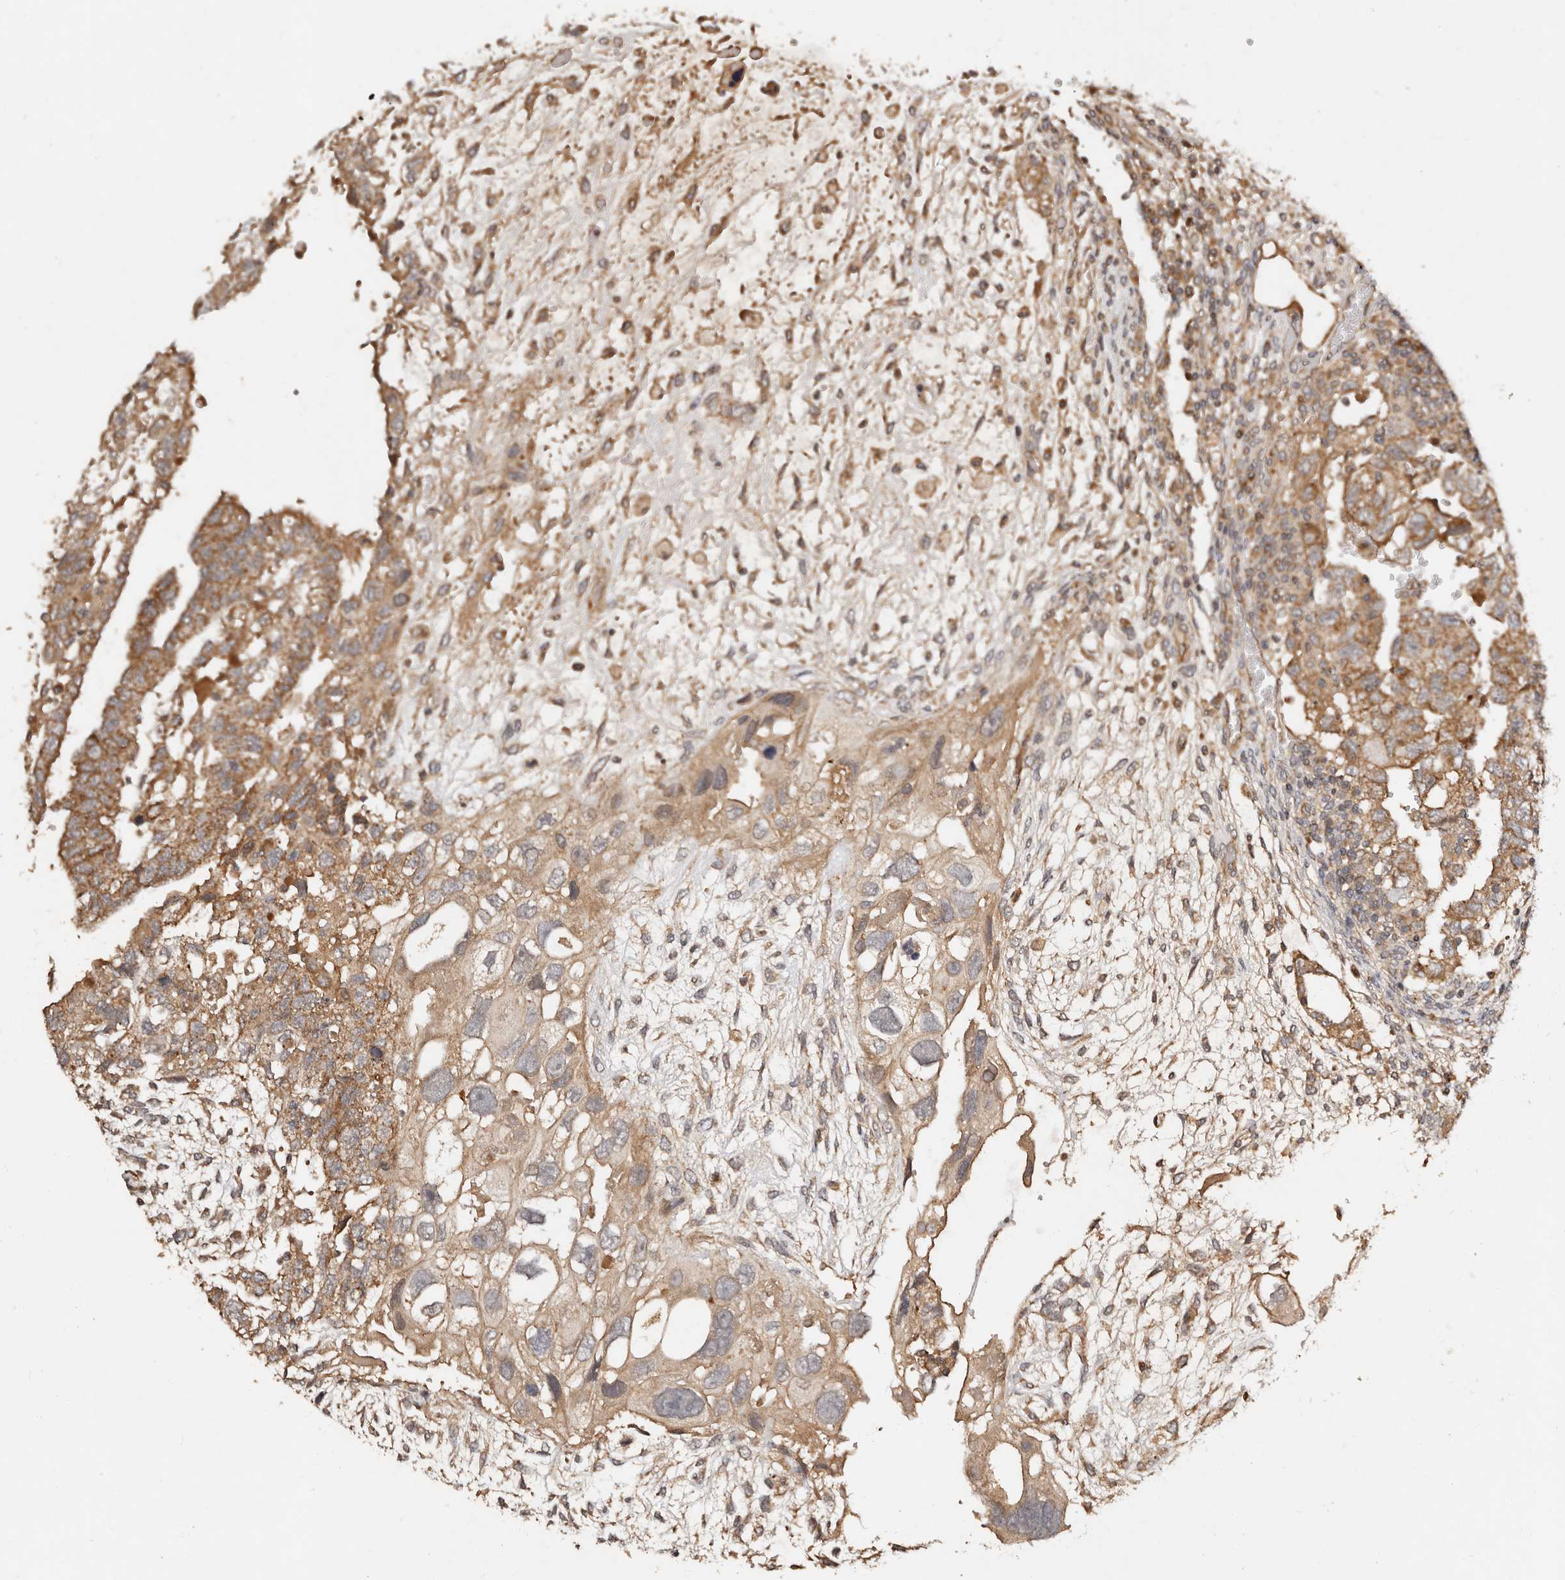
{"staining": {"intensity": "moderate", "quantity": ">75%", "location": "cytoplasmic/membranous"}, "tissue": "testis cancer", "cell_type": "Tumor cells", "image_type": "cancer", "snomed": [{"axis": "morphology", "description": "Carcinoma, Embryonal, NOS"}, {"axis": "topography", "description": "Testis"}], "caption": "Moderate cytoplasmic/membranous protein staining is seen in approximately >75% of tumor cells in embryonal carcinoma (testis).", "gene": "DENND11", "patient": {"sex": "male", "age": 36}}